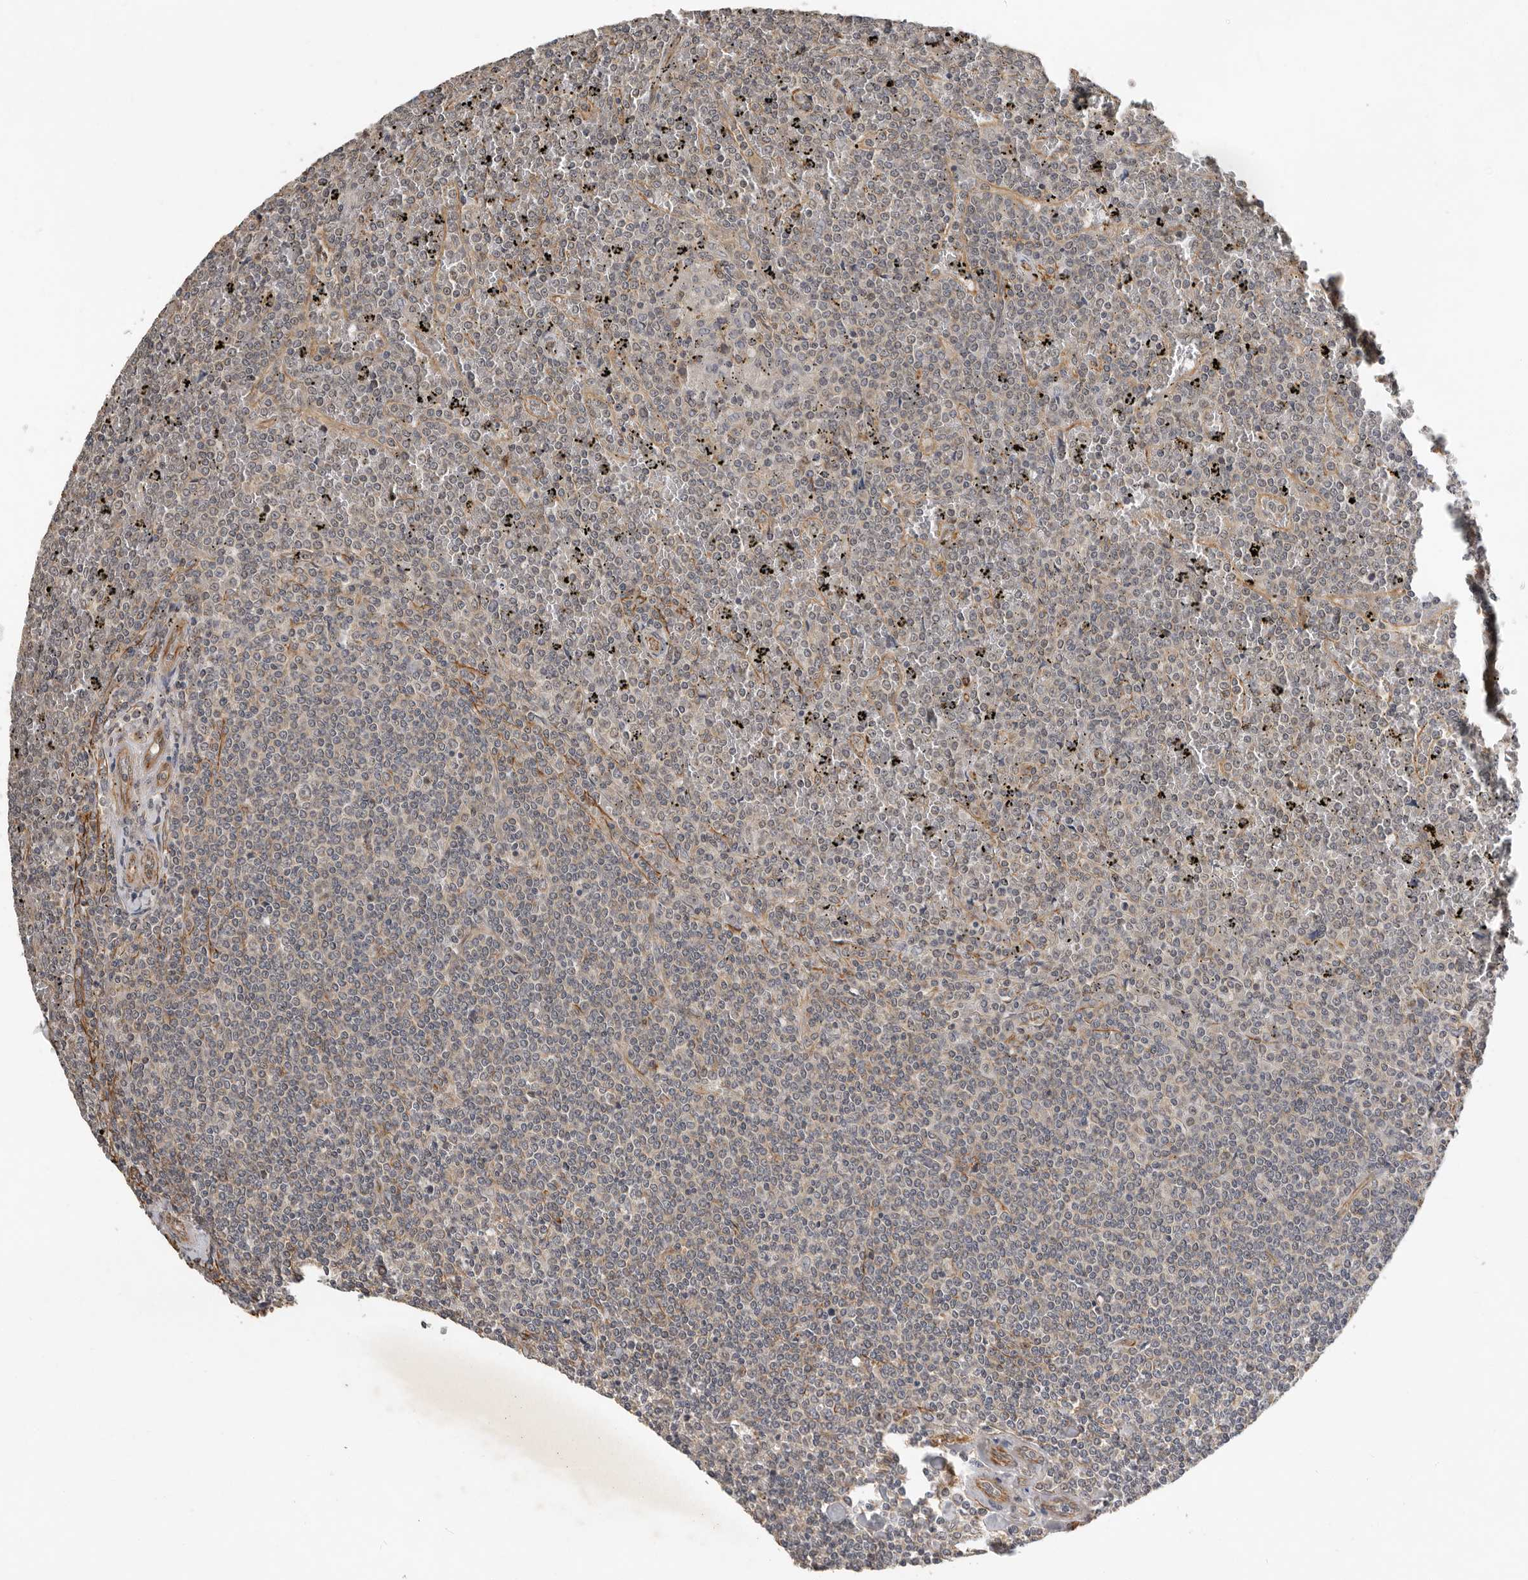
{"staining": {"intensity": "negative", "quantity": "none", "location": "none"}, "tissue": "lymphoma", "cell_type": "Tumor cells", "image_type": "cancer", "snomed": [{"axis": "morphology", "description": "Malignant lymphoma, non-Hodgkin's type, Low grade"}, {"axis": "topography", "description": "Spleen"}], "caption": "High power microscopy micrograph of an immunohistochemistry (IHC) image of low-grade malignant lymphoma, non-Hodgkin's type, revealing no significant expression in tumor cells. (DAB (3,3'-diaminobenzidine) IHC, high magnification).", "gene": "RNF157", "patient": {"sex": "female", "age": 19}}